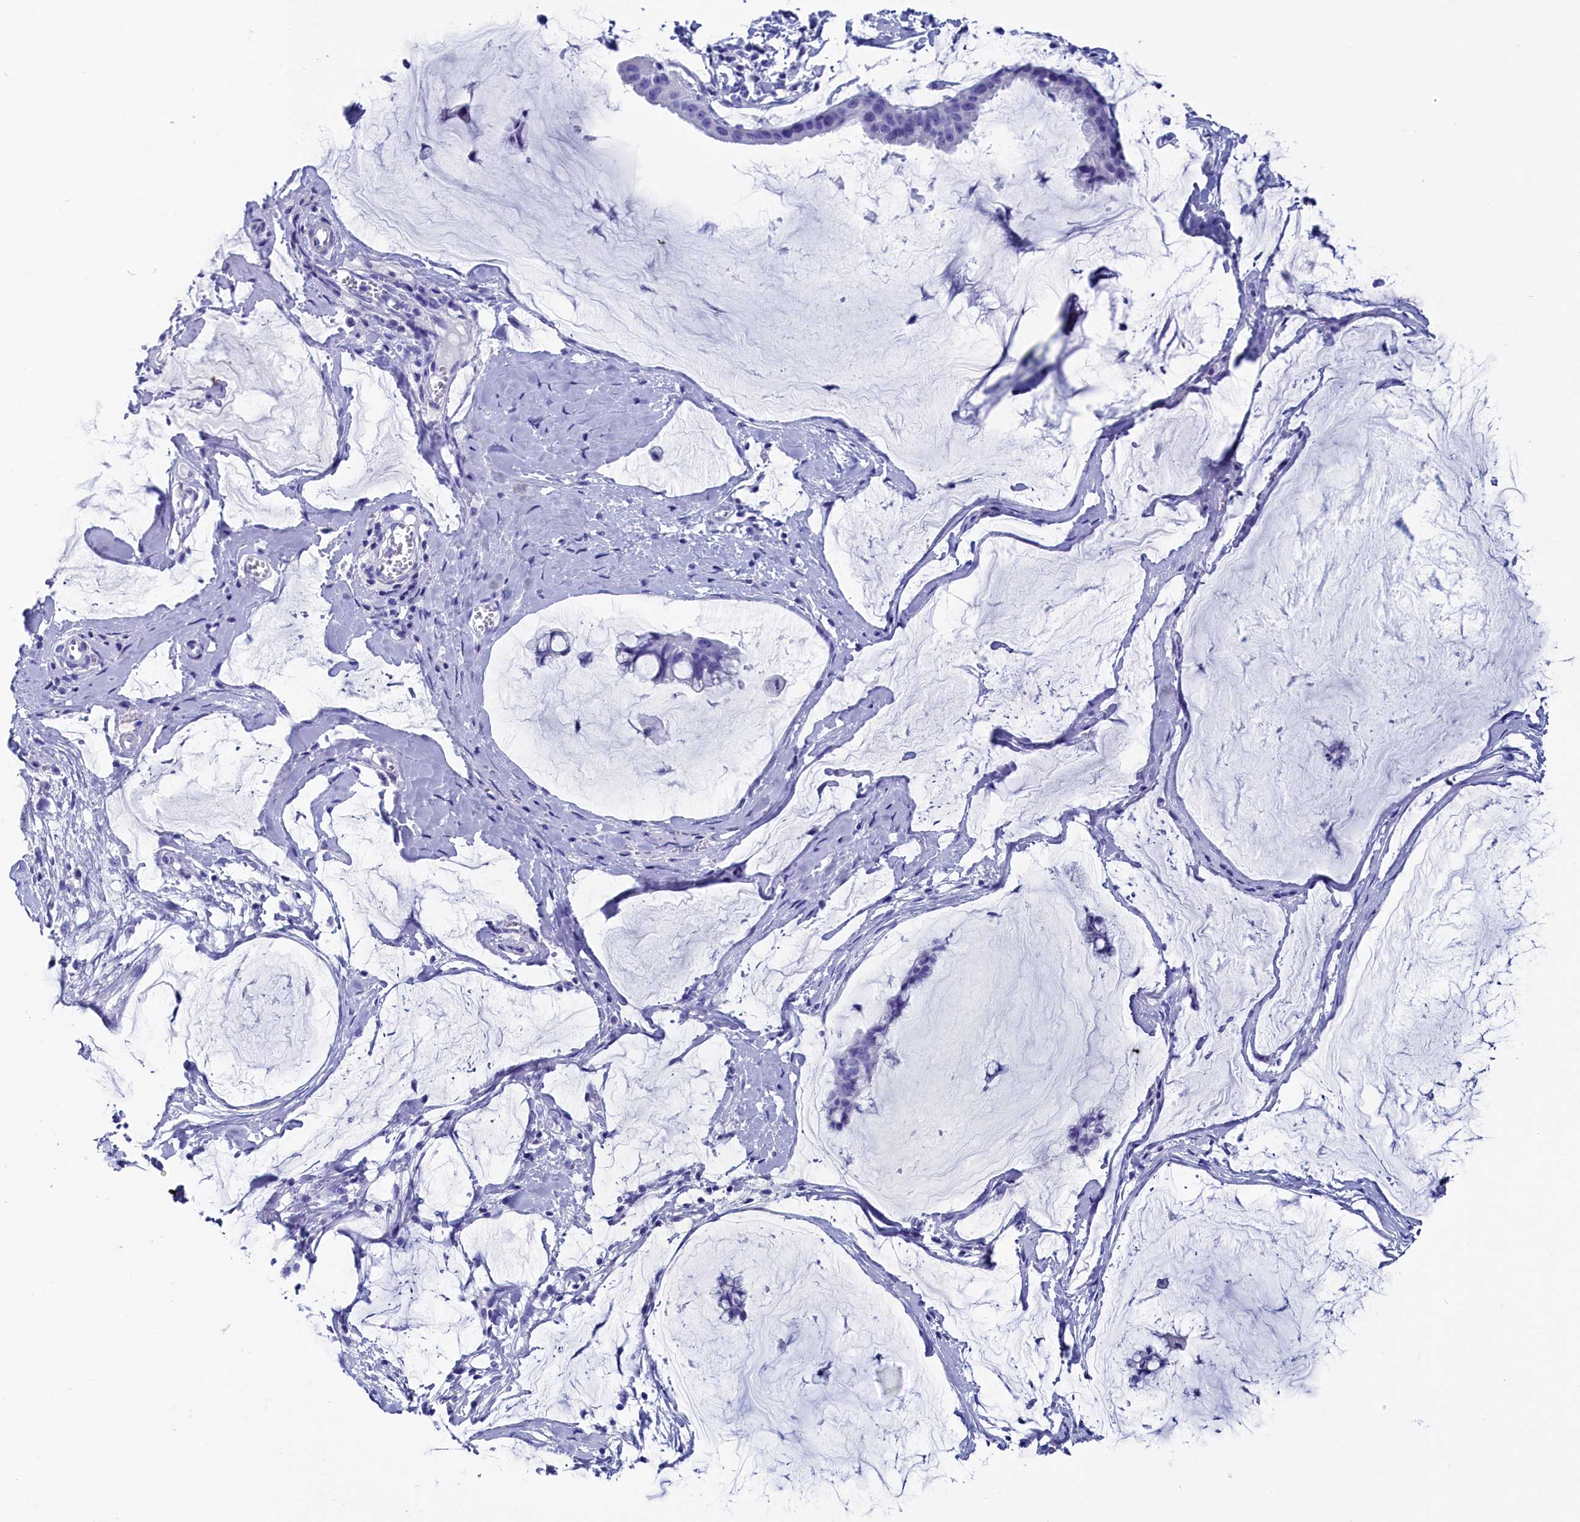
{"staining": {"intensity": "negative", "quantity": "none", "location": "none"}, "tissue": "ovarian cancer", "cell_type": "Tumor cells", "image_type": "cancer", "snomed": [{"axis": "morphology", "description": "Cystadenocarcinoma, mucinous, NOS"}, {"axis": "topography", "description": "Ovary"}], "caption": "DAB immunohistochemical staining of human ovarian cancer displays no significant staining in tumor cells.", "gene": "ANKRD29", "patient": {"sex": "female", "age": 73}}